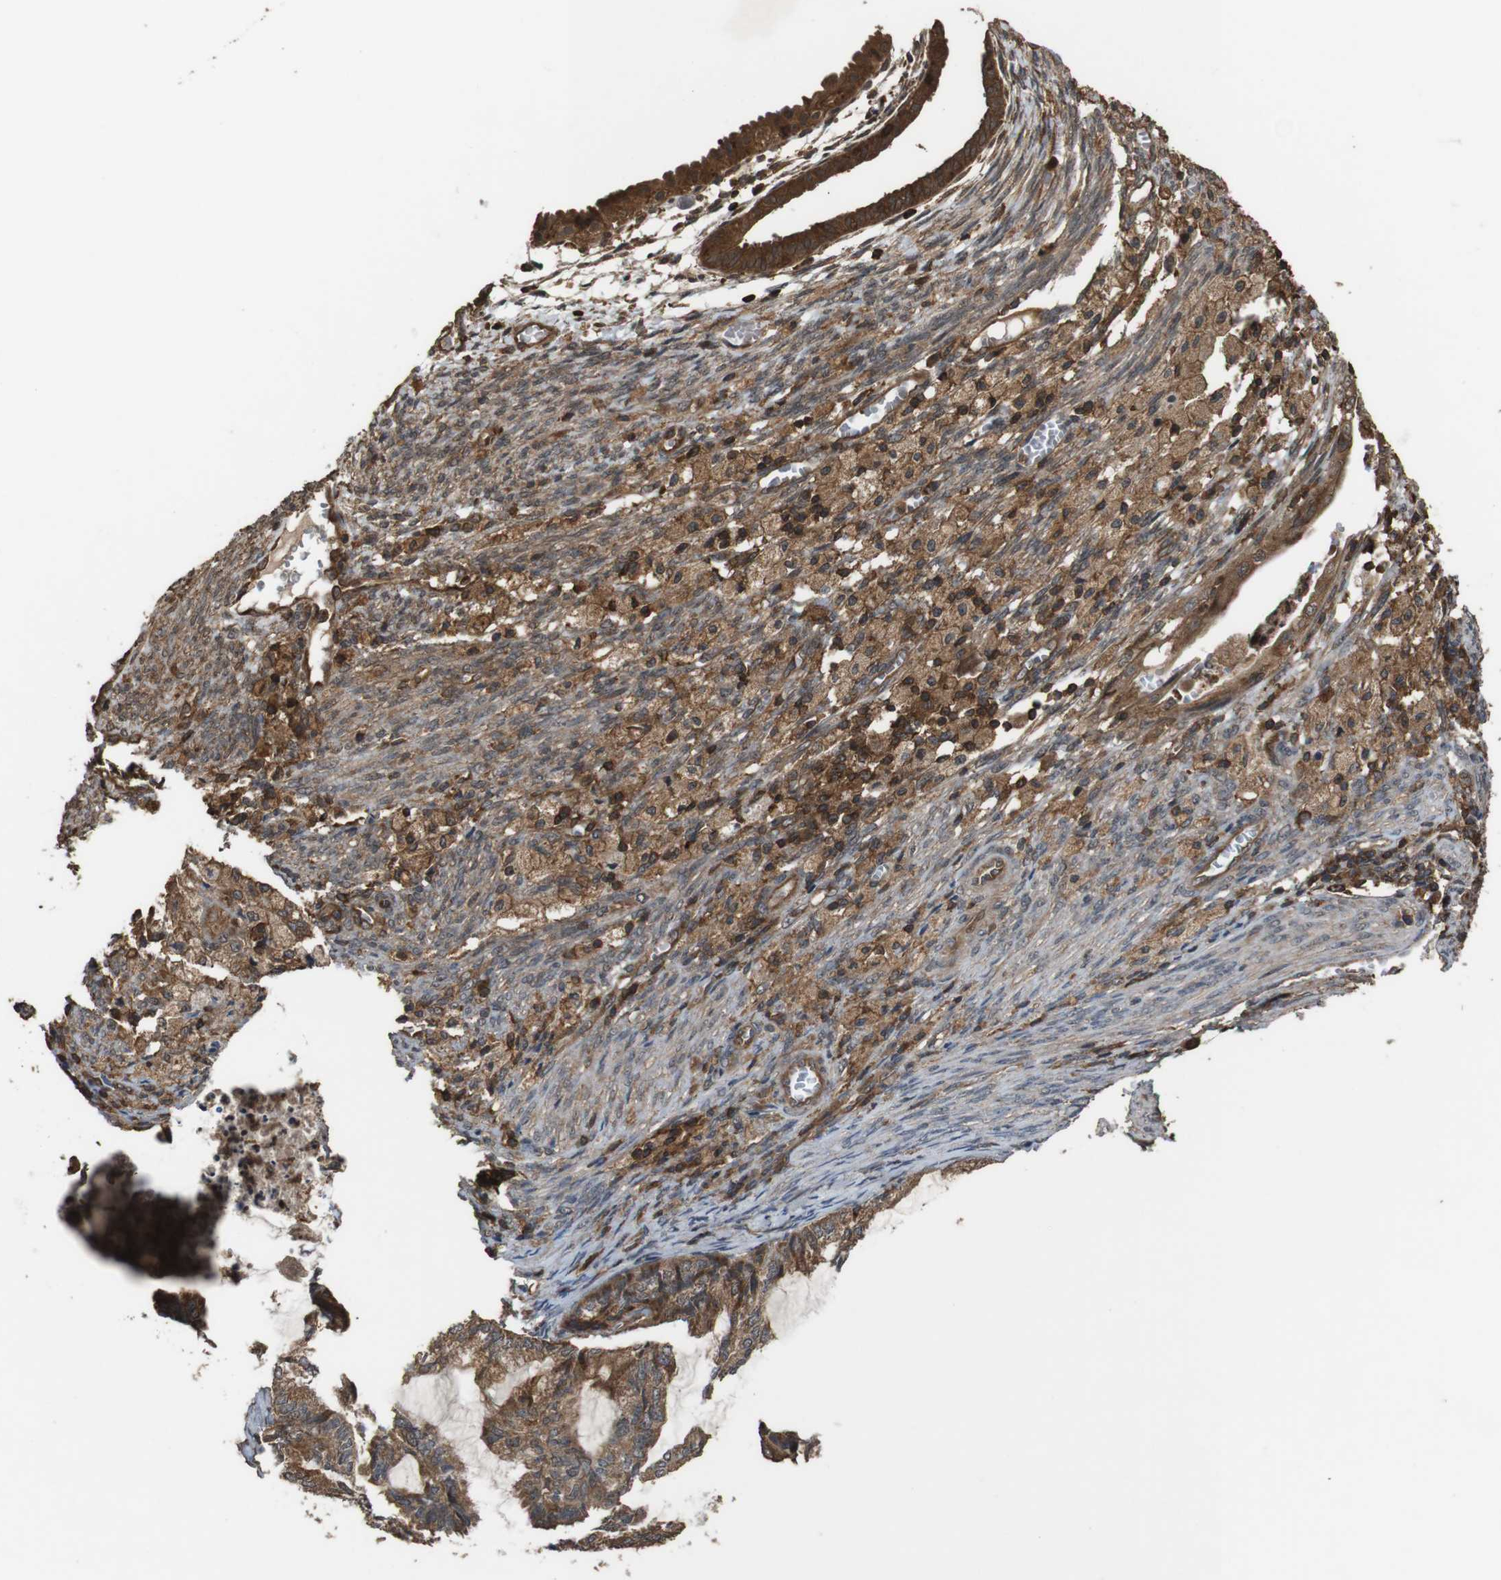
{"staining": {"intensity": "strong", "quantity": ">75%", "location": "cytoplasmic/membranous"}, "tissue": "cervical cancer", "cell_type": "Tumor cells", "image_type": "cancer", "snomed": [{"axis": "morphology", "description": "Normal tissue, NOS"}, {"axis": "morphology", "description": "Adenocarcinoma, NOS"}, {"axis": "topography", "description": "Cervix"}, {"axis": "topography", "description": "Endometrium"}], "caption": "Cervical cancer (adenocarcinoma) stained with a protein marker exhibits strong staining in tumor cells.", "gene": "BAG4", "patient": {"sex": "female", "age": 86}}